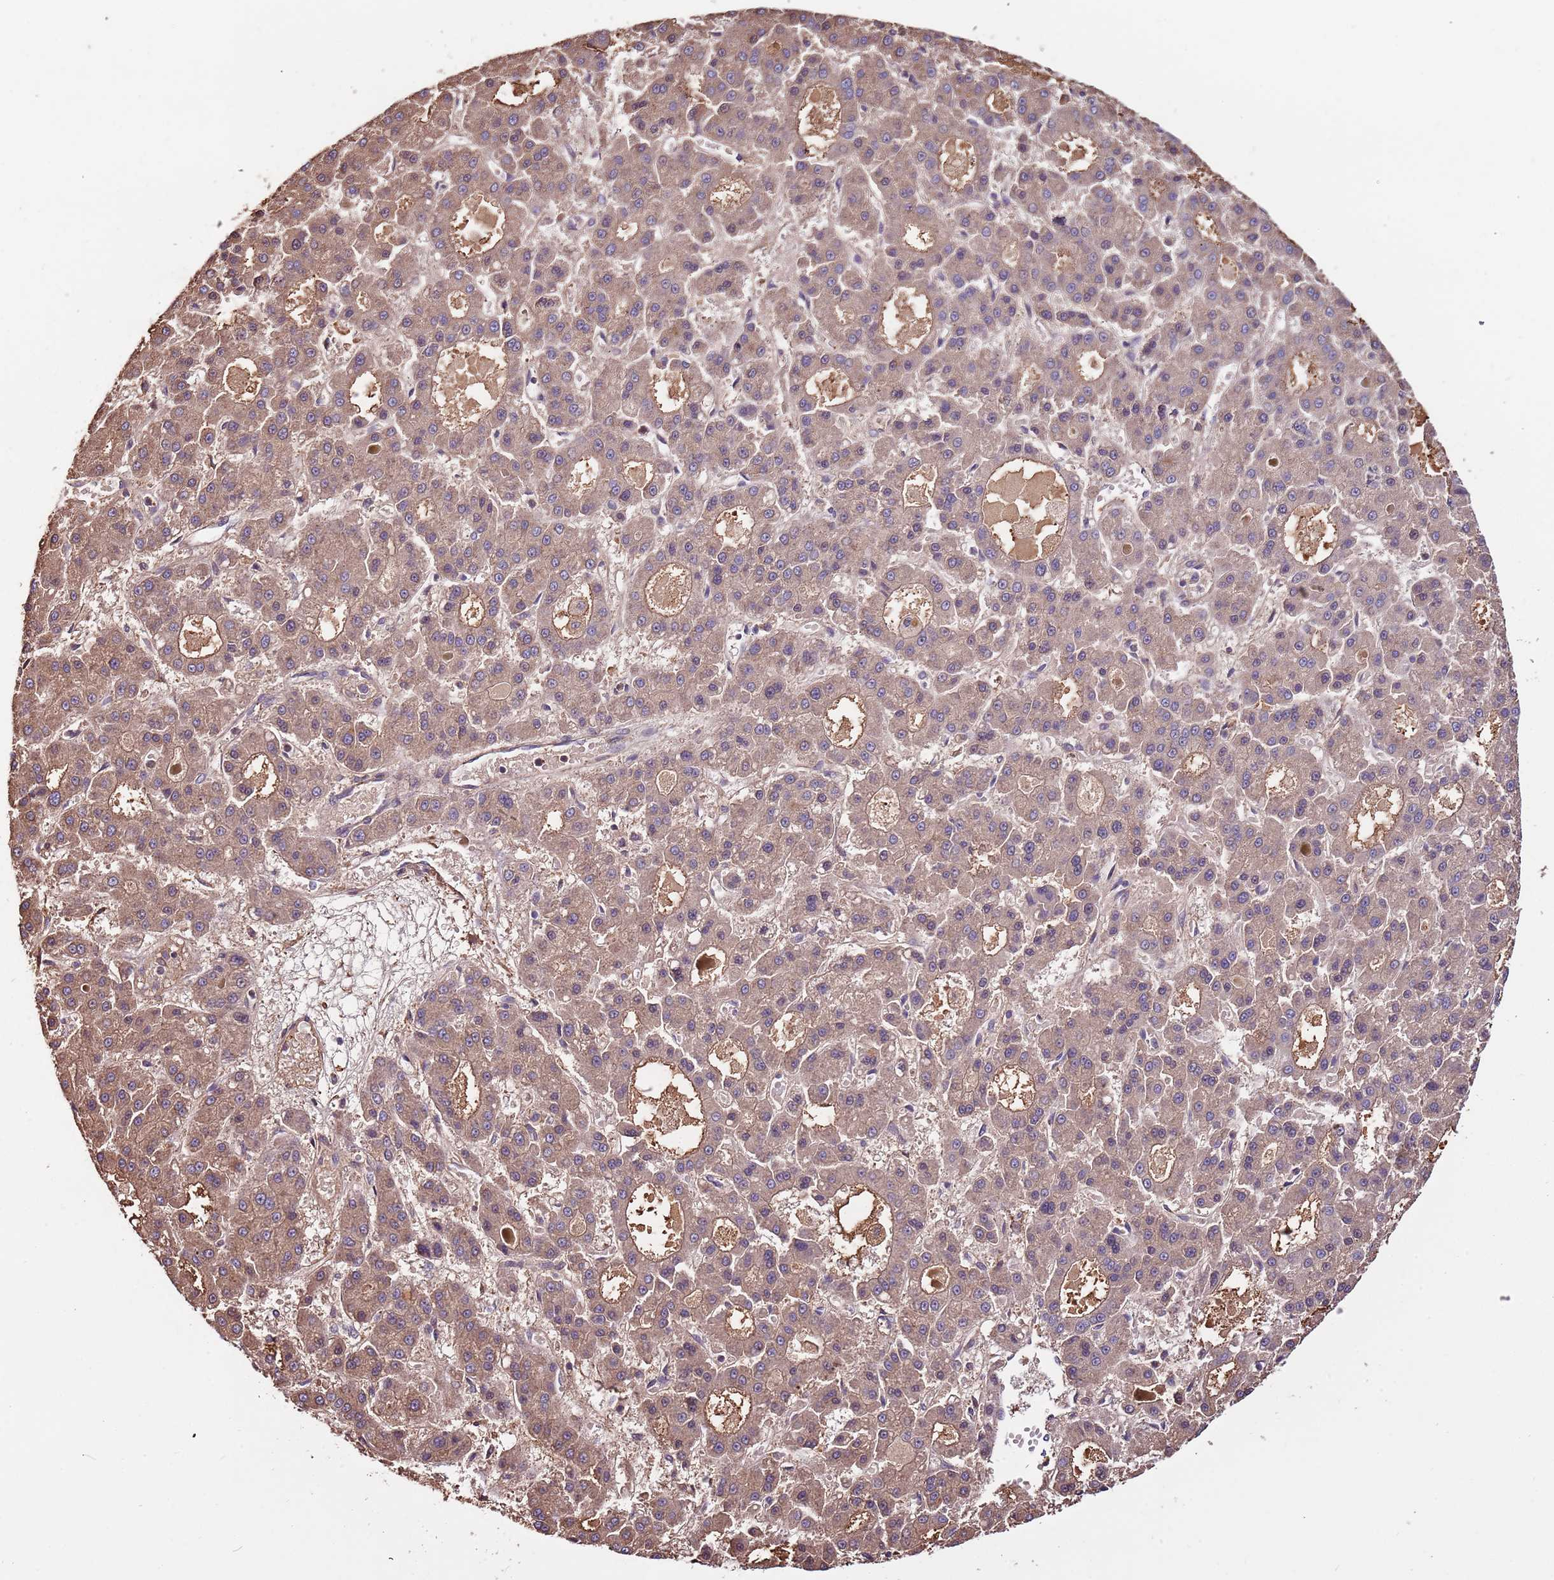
{"staining": {"intensity": "weak", "quantity": ">75%", "location": "cytoplasmic/membranous"}, "tissue": "liver cancer", "cell_type": "Tumor cells", "image_type": "cancer", "snomed": [{"axis": "morphology", "description": "Carcinoma, Hepatocellular, NOS"}, {"axis": "topography", "description": "Liver"}], "caption": "Weak cytoplasmic/membranous positivity is appreciated in about >75% of tumor cells in liver cancer. The staining was performed using DAB (3,3'-diaminobenzidine) to visualize the protein expression in brown, while the nuclei were stained in blue with hematoxylin (Magnification: 20x).", "gene": "DENR", "patient": {"sex": "male", "age": 70}}